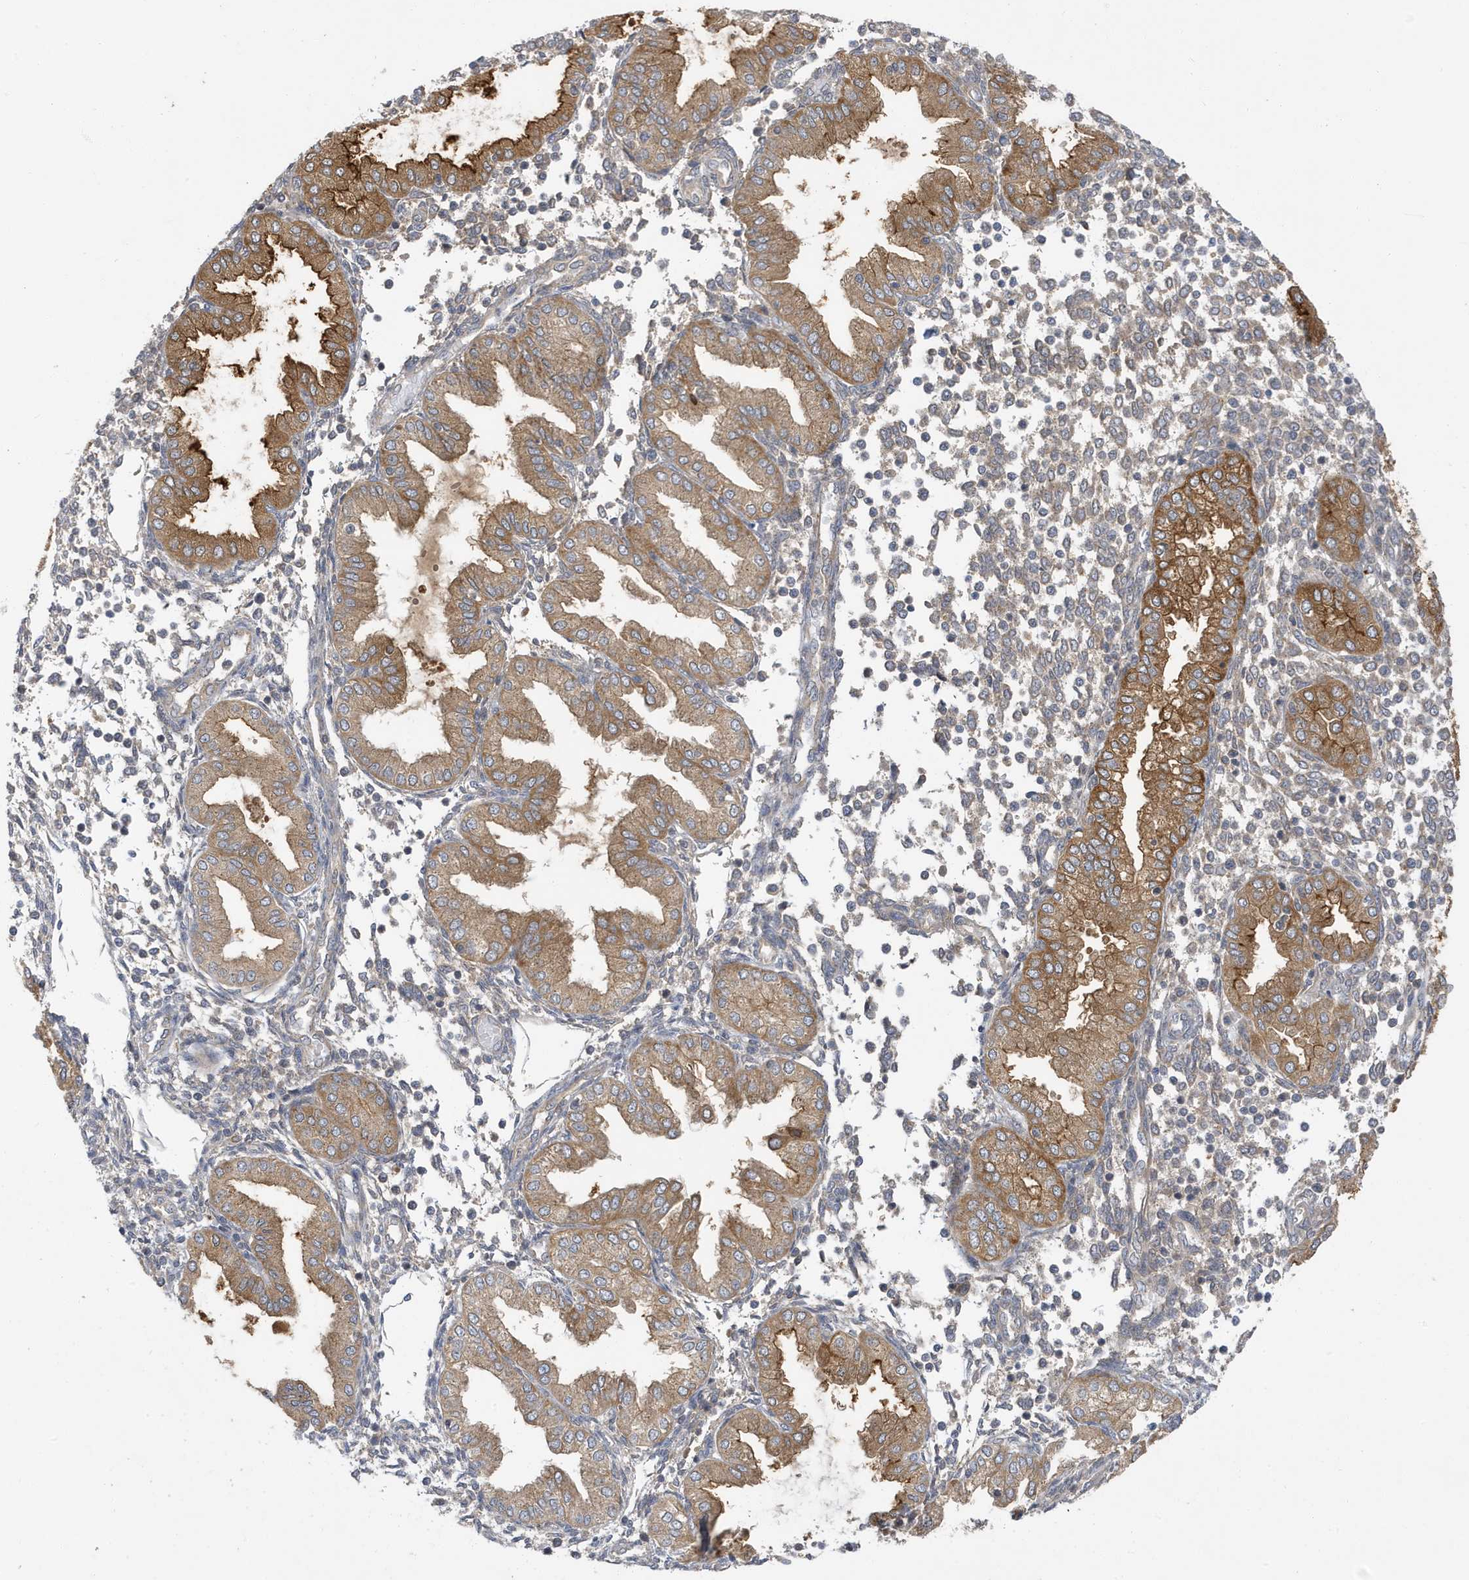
{"staining": {"intensity": "weak", "quantity": "<25%", "location": "cytoplasmic/membranous"}, "tissue": "endometrium", "cell_type": "Cells in endometrial stroma", "image_type": "normal", "snomed": [{"axis": "morphology", "description": "Normal tissue, NOS"}, {"axis": "topography", "description": "Endometrium"}], "caption": "An IHC image of unremarkable endometrium is shown. There is no staining in cells in endometrial stroma of endometrium.", "gene": "LAPTM4A", "patient": {"sex": "female", "age": 53}}